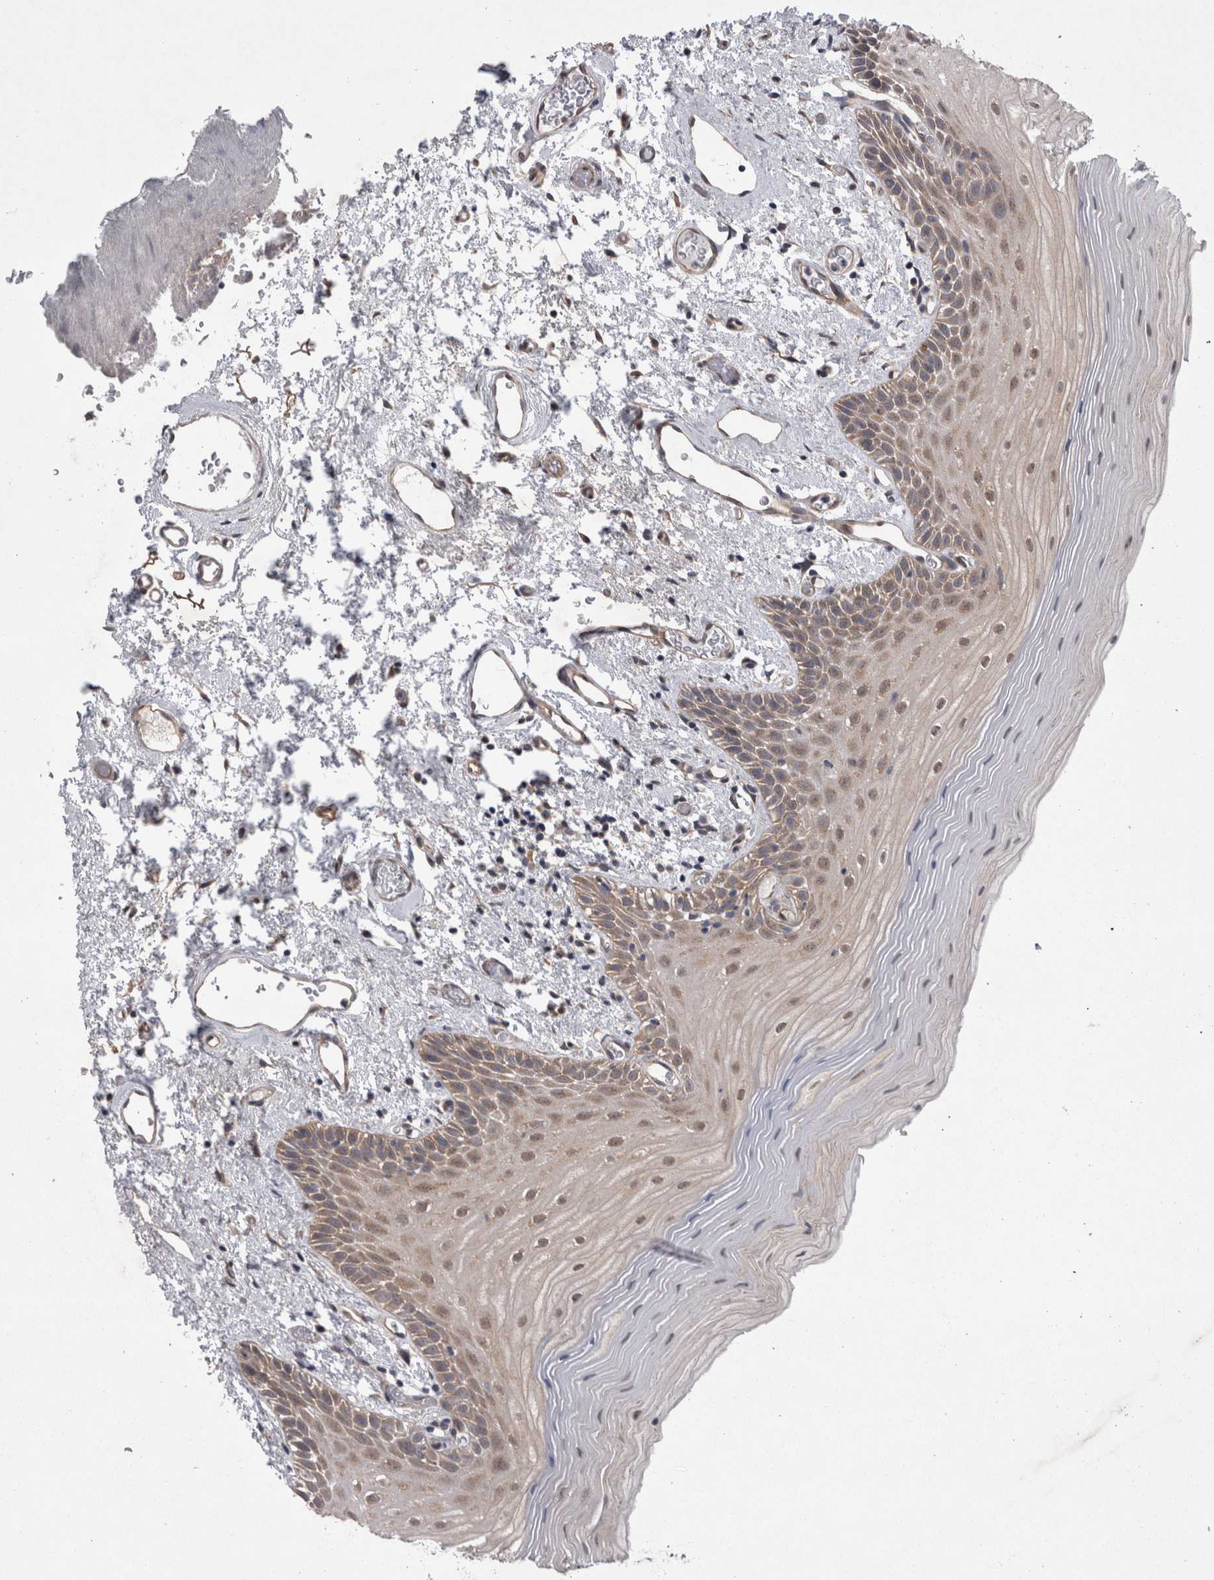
{"staining": {"intensity": "weak", "quantity": "25%-75%", "location": "cytoplasmic/membranous"}, "tissue": "oral mucosa", "cell_type": "Squamous epithelial cells", "image_type": "normal", "snomed": [{"axis": "morphology", "description": "Normal tissue, NOS"}, {"axis": "topography", "description": "Oral tissue"}], "caption": "This micrograph displays immunohistochemistry (IHC) staining of unremarkable oral mucosa, with low weak cytoplasmic/membranous staining in about 25%-75% of squamous epithelial cells.", "gene": "DDX6", "patient": {"sex": "male", "age": 52}}